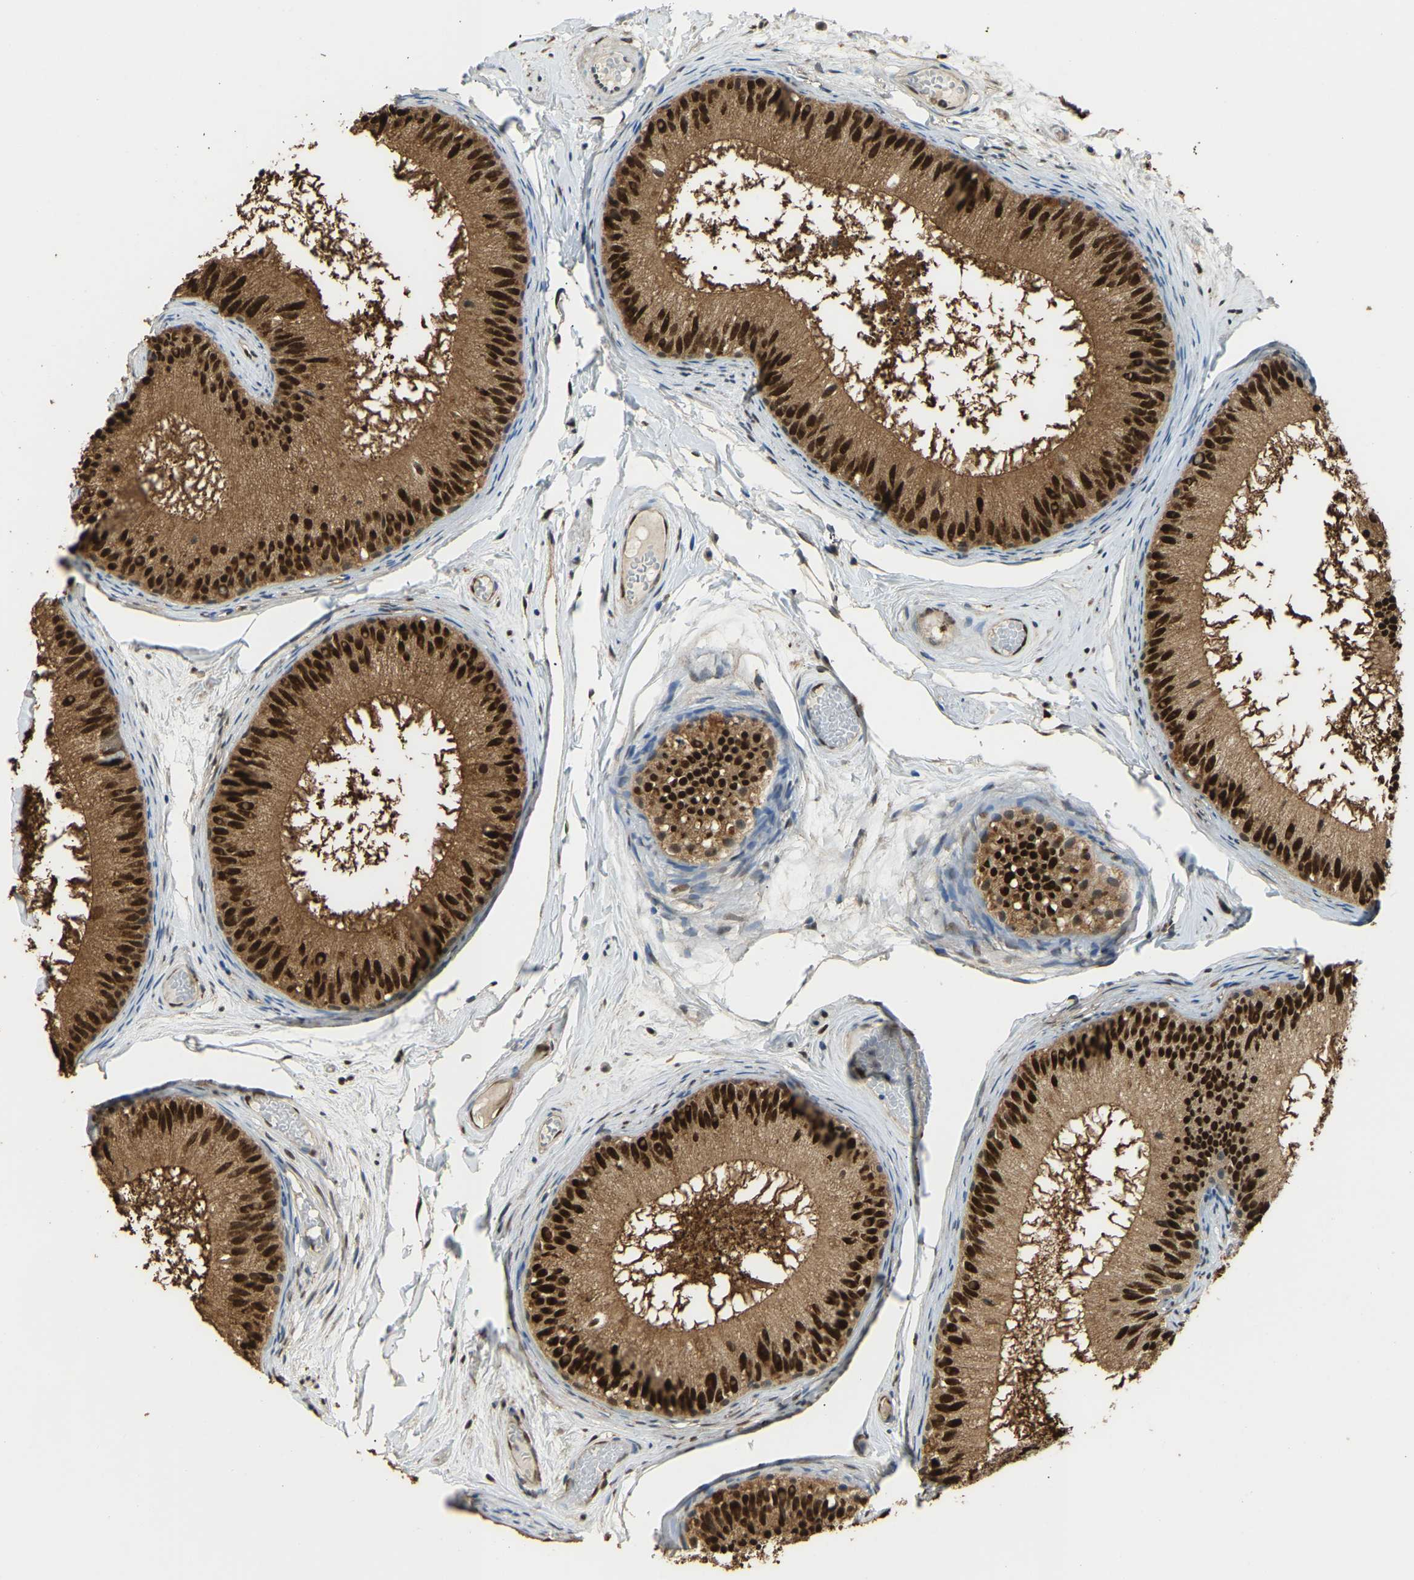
{"staining": {"intensity": "strong", "quantity": ">75%", "location": "cytoplasmic/membranous,nuclear"}, "tissue": "epididymis", "cell_type": "Glandular cells", "image_type": "normal", "snomed": [{"axis": "morphology", "description": "Normal tissue, NOS"}, {"axis": "topography", "description": "Epididymis"}], "caption": "Protein positivity by immunohistochemistry (IHC) shows strong cytoplasmic/membranous,nuclear positivity in about >75% of glandular cells in normal epididymis. The staining is performed using DAB (3,3'-diaminobenzidine) brown chromogen to label protein expression. The nuclei are counter-stained blue using hematoxylin.", "gene": "NANS", "patient": {"sex": "male", "age": 46}}